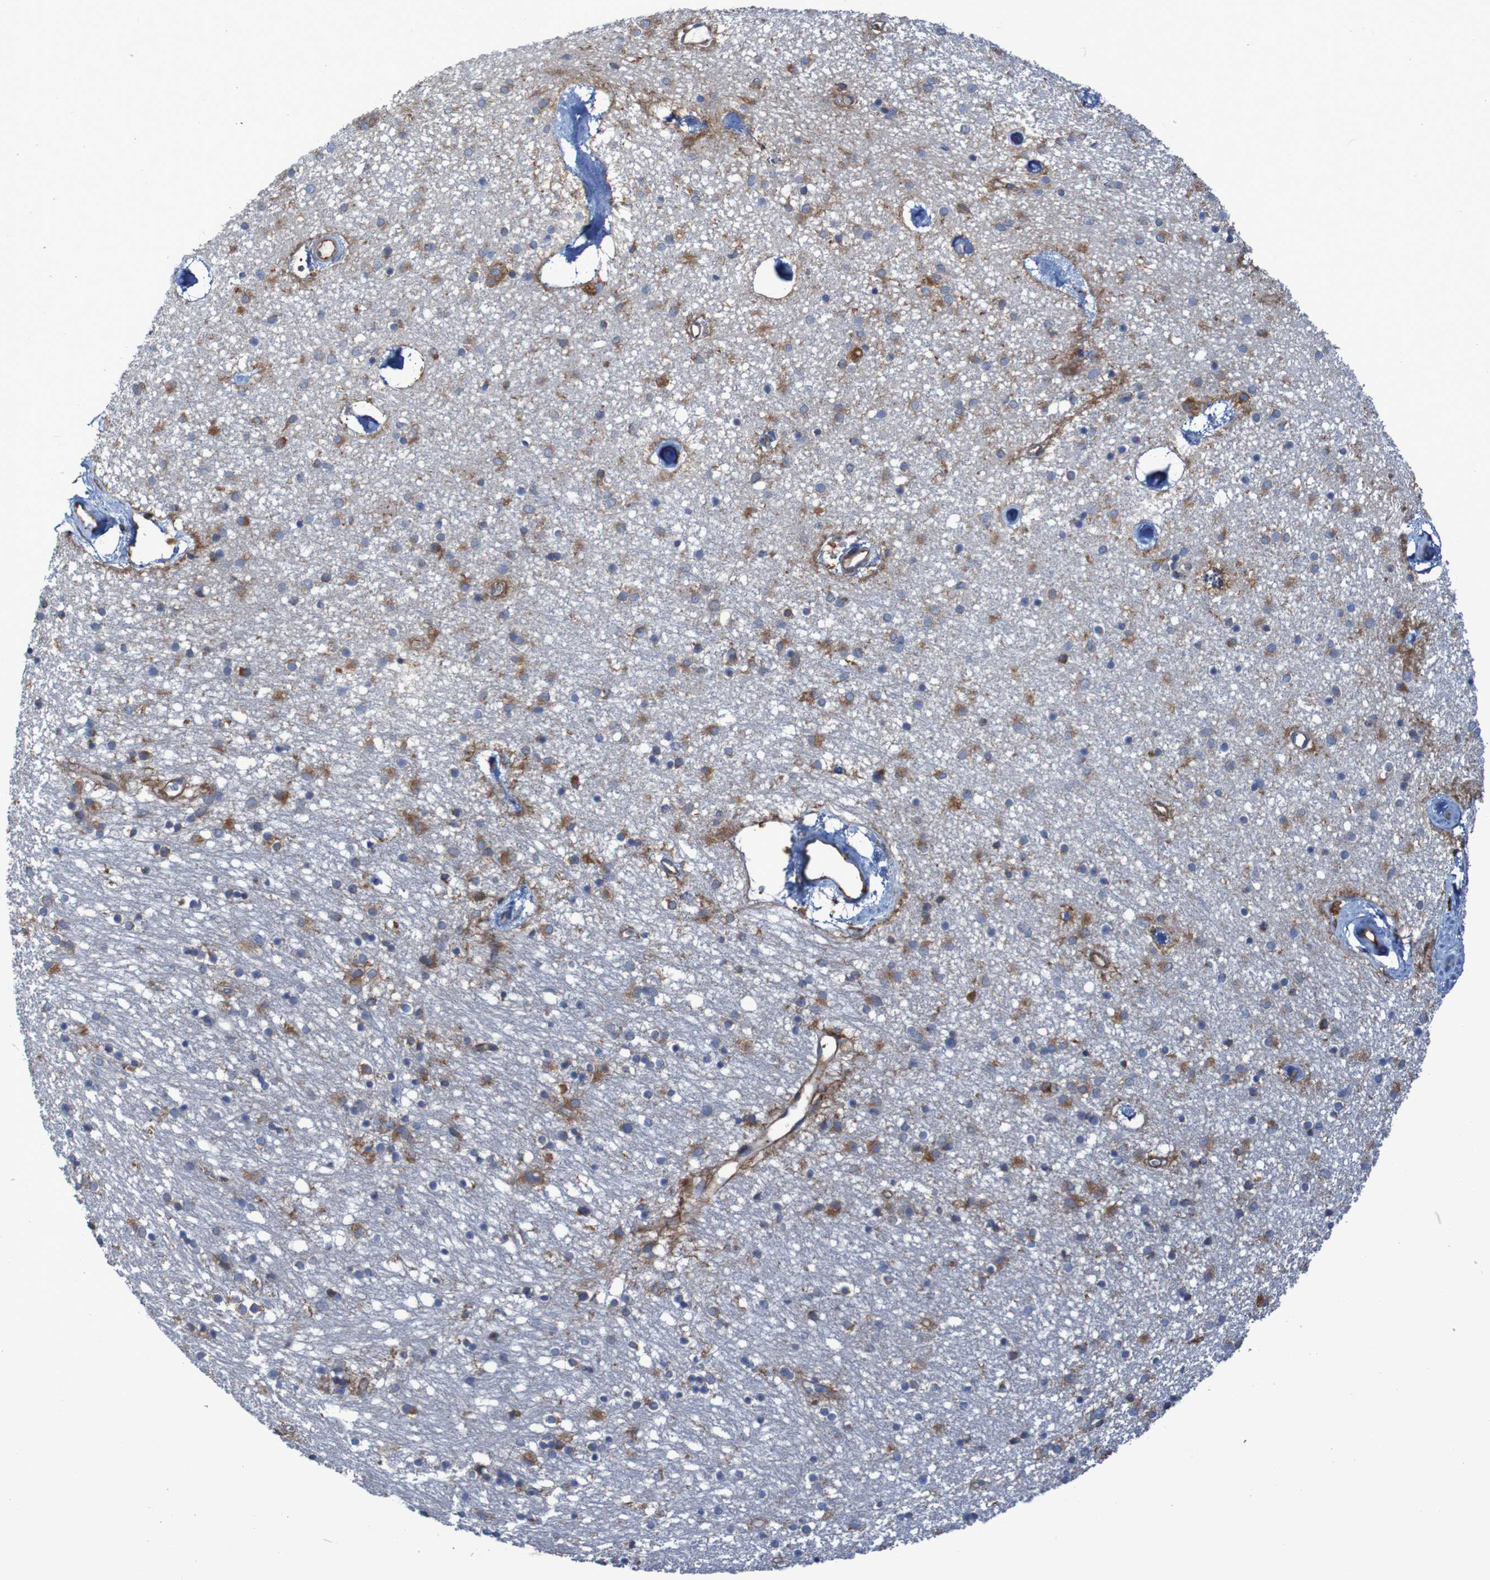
{"staining": {"intensity": "moderate", "quantity": ">75%", "location": "cytoplasmic/membranous"}, "tissue": "caudate", "cell_type": "Glial cells", "image_type": "normal", "snomed": [{"axis": "morphology", "description": "Normal tissue, NOS"}, {"axis": "topography", "description": "Lateral ventricle wall"}], "caption": "The immunohistochemical stain labels moderate cytoplasmic/membranous positivity in glial cells of unremarkable caudate.", "gene": "RPL10", "patient": {"sex": "female", "age": 54}}